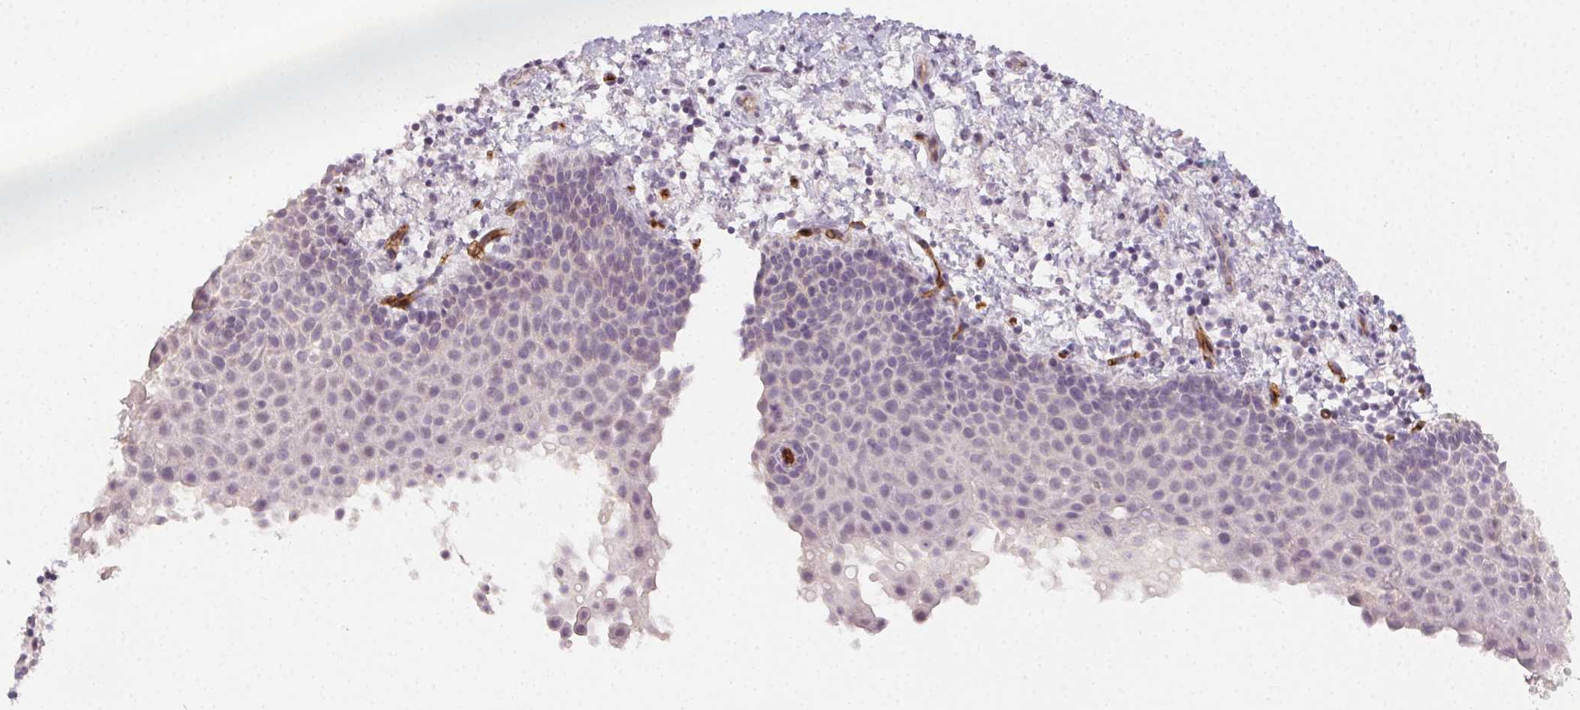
{"staining": {"intensity": "negative", "quantity": "none", "location": "none"}, "tissue": "vagina", "cell_type": "Squamous epithelial cells", "image_type": "normal", "snomed": [{"axis": "morphology", "description": "Normal tissue, NOS"}, {"axis": "topography", "description": "Vagina"}], "caption": "DAB (3,3'-diaminobenzidine) immunohistochemical staining of unremarkable vagina exhibits no significant staining in squamous epithelial cells. Brightfield microscopy of immunohistochemistry (IHC) stained with DAB (brown) and hematoxylin (blue), captured at high magnification.", "gene": "PODXL", "patient": {"sex": "female", "age": 61}}